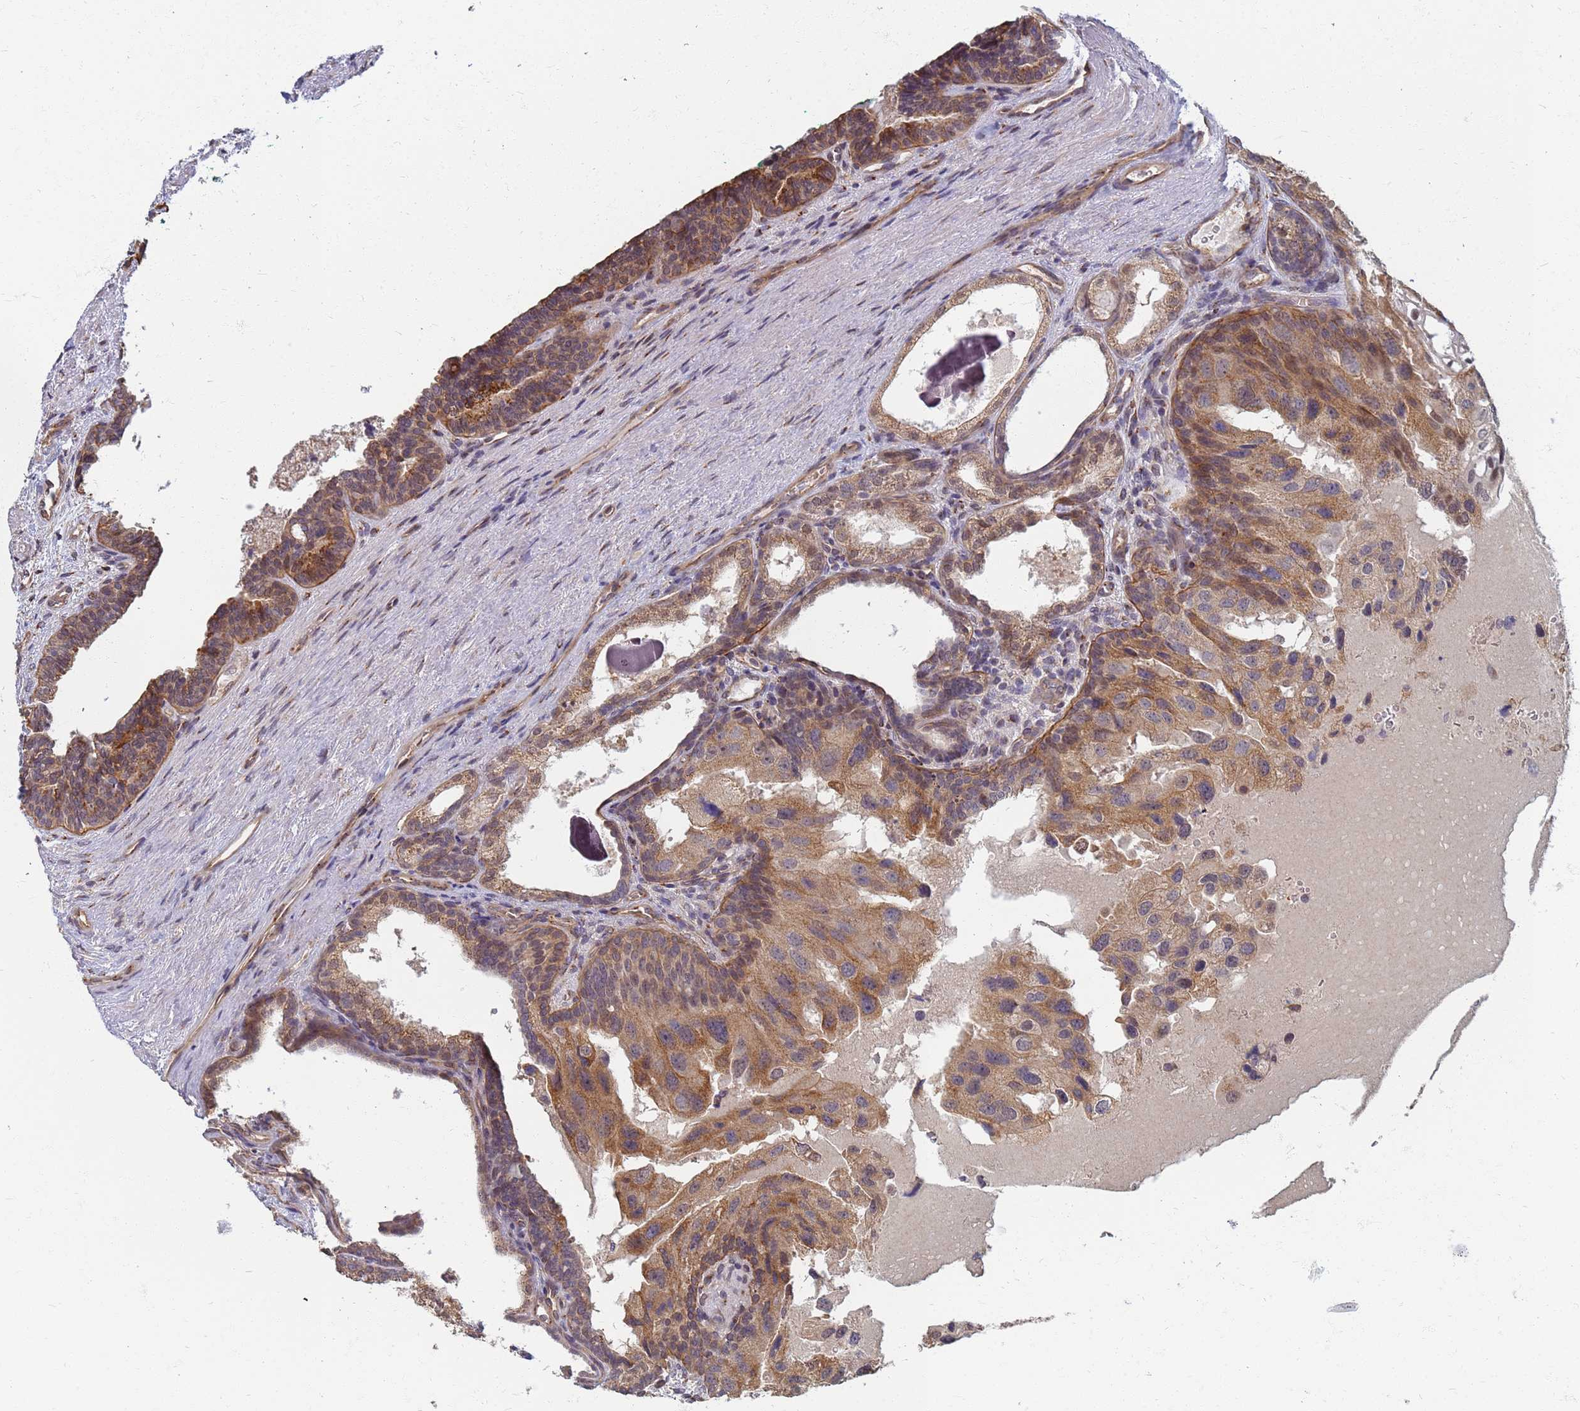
{"staining": {"intensity": "moderate", "quantity": "25%-75%", "location": "cytoplasmic/membranous,nuclear"}, "tissue": "prostate cancer", "cell_type": "Tumor cells", "image_type": "cancer", "snomed": [{"axis": "morphology", "description": "Adenocarcinoma, High grade"}, {"axis": "topography", "description": "Prostate"}], "caption": "Tumor cells display medium levels of moderate cytoplasmic/membranous and nuclear positivity in approximately 25%-75% of cells in prostate cancer.", "gene": "ITGB4", "patient": {"sex": "male", "age": 62}}